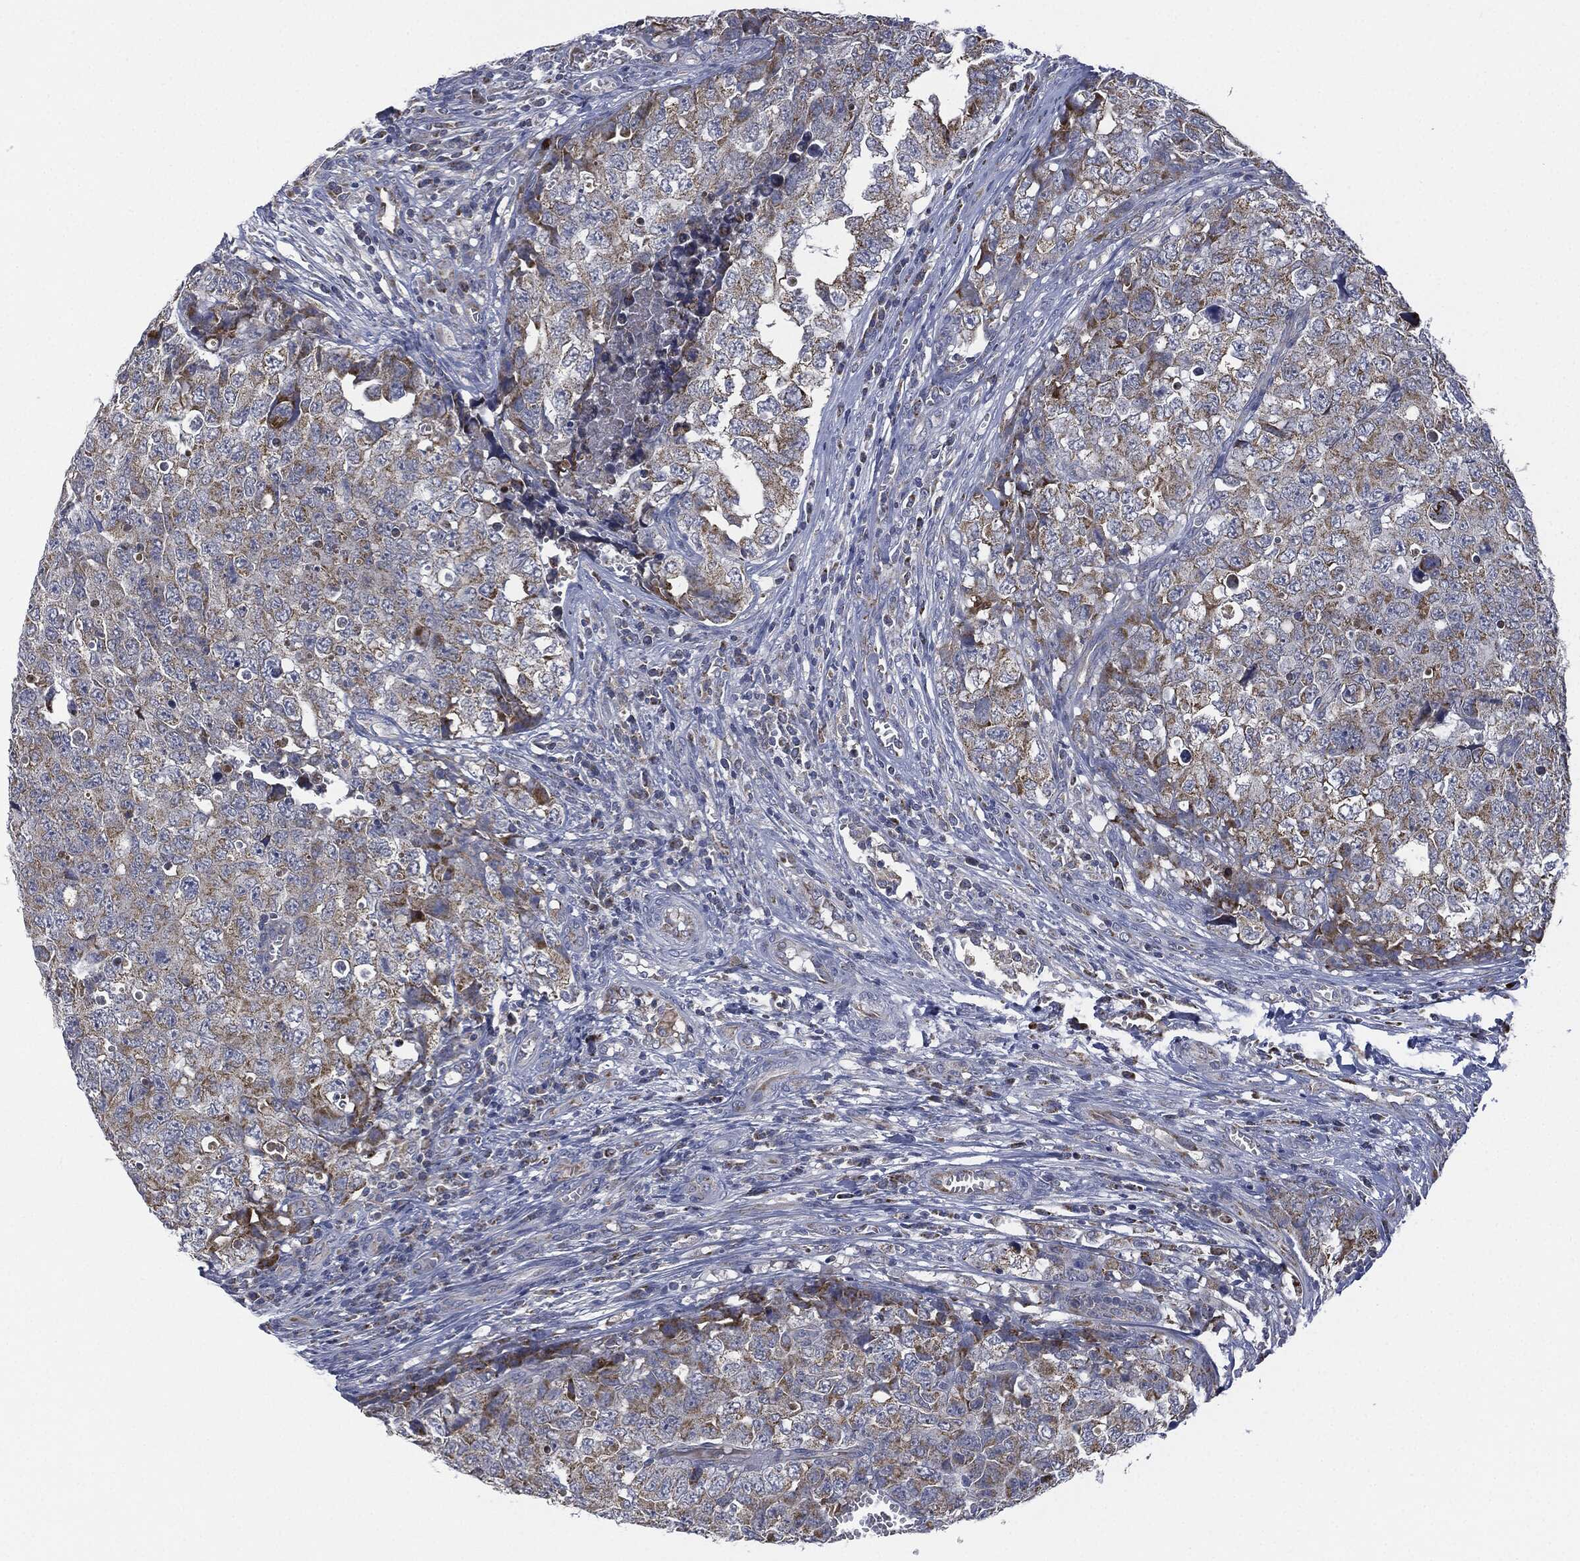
{"staining": {"intensity": "moderate", "quantity": "<25%", "location": "cytoplasmic/membranous"}, "tissue": "testis cancer", "cell_type": "Tumor cells", "image_type": "cancer", "snomed": [{"axis": "morphology", "description": "Carcinoma, Embryonal, NOS"}, {"axis": "topography", "description": "Testis"}], "caption": "DAB (3,3'-diaminobenzidine) immunohistochemical staining of testis cancer exhibits moderate cytoplasmic/membranous protein positivity in approximately <25% of tumor cells. The protein of interest is shown in brown color, while the nuclei are stained blue.", "gene": "SIGLEC9", "patient": {"sex": "male", "age": 23}}